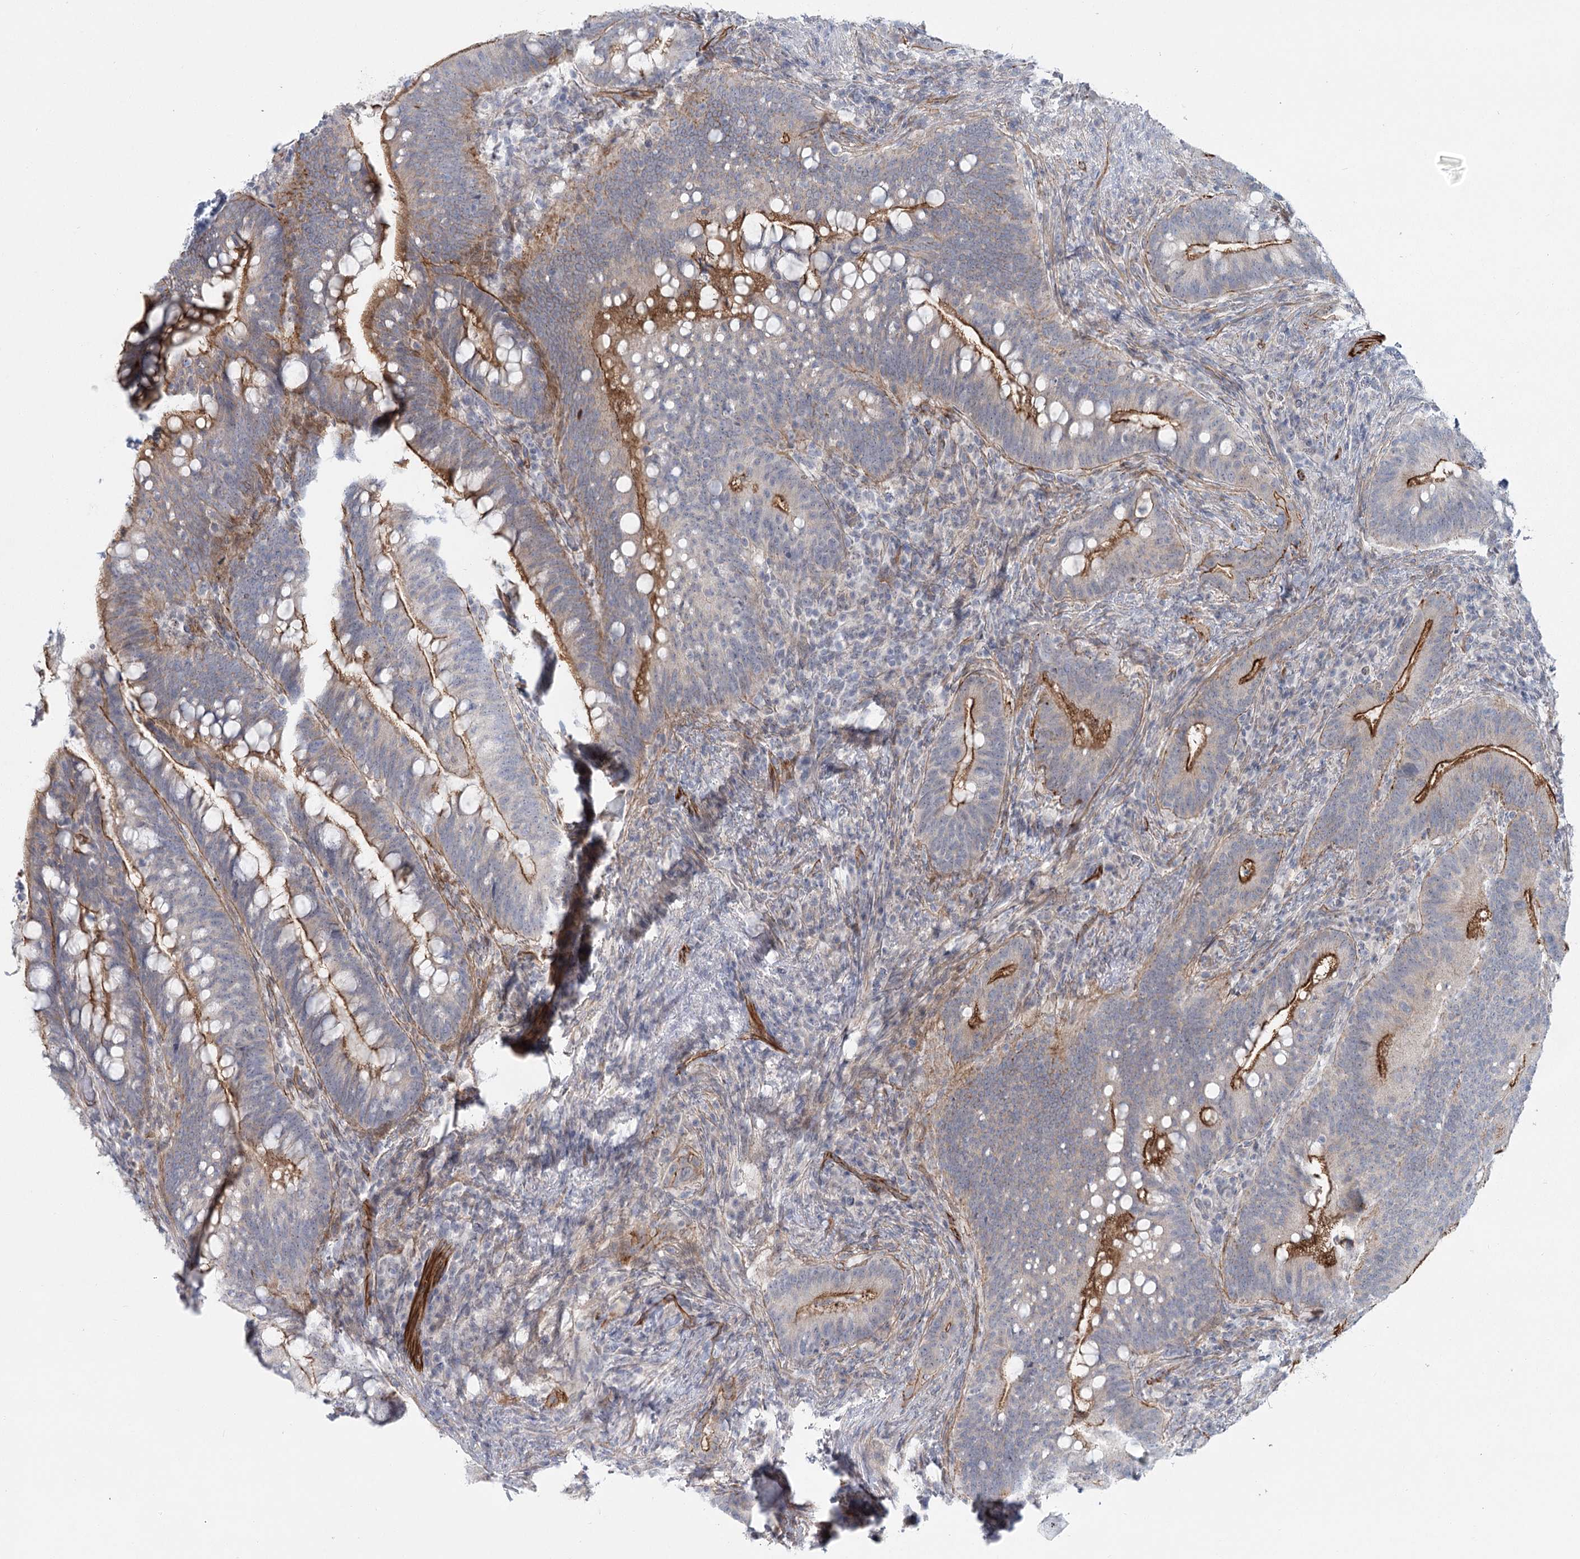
{"staining": {"intensity": "strong", "quantity": "25%-75%", "location": "cytoplasmic/membranous"}, "tissue": "colorectal cancer", "cell_type": "Tumor cells", "image_type": "cancer", "snomed": [{"axis": "morphology", "description": "Adenocarcinoma, NOS"}, {"axis": "topography", "description": "Colon"}], "caption": "This micrograph shows immunohistochemistry staining of colorectal cancer (adenocarcinoma), with high strong cytoplasmic/membranous positivity in approximately 25%-75% of tumor cells.", "gene": "ABHD8", "patient": {"sex": "female", "age": 66}}